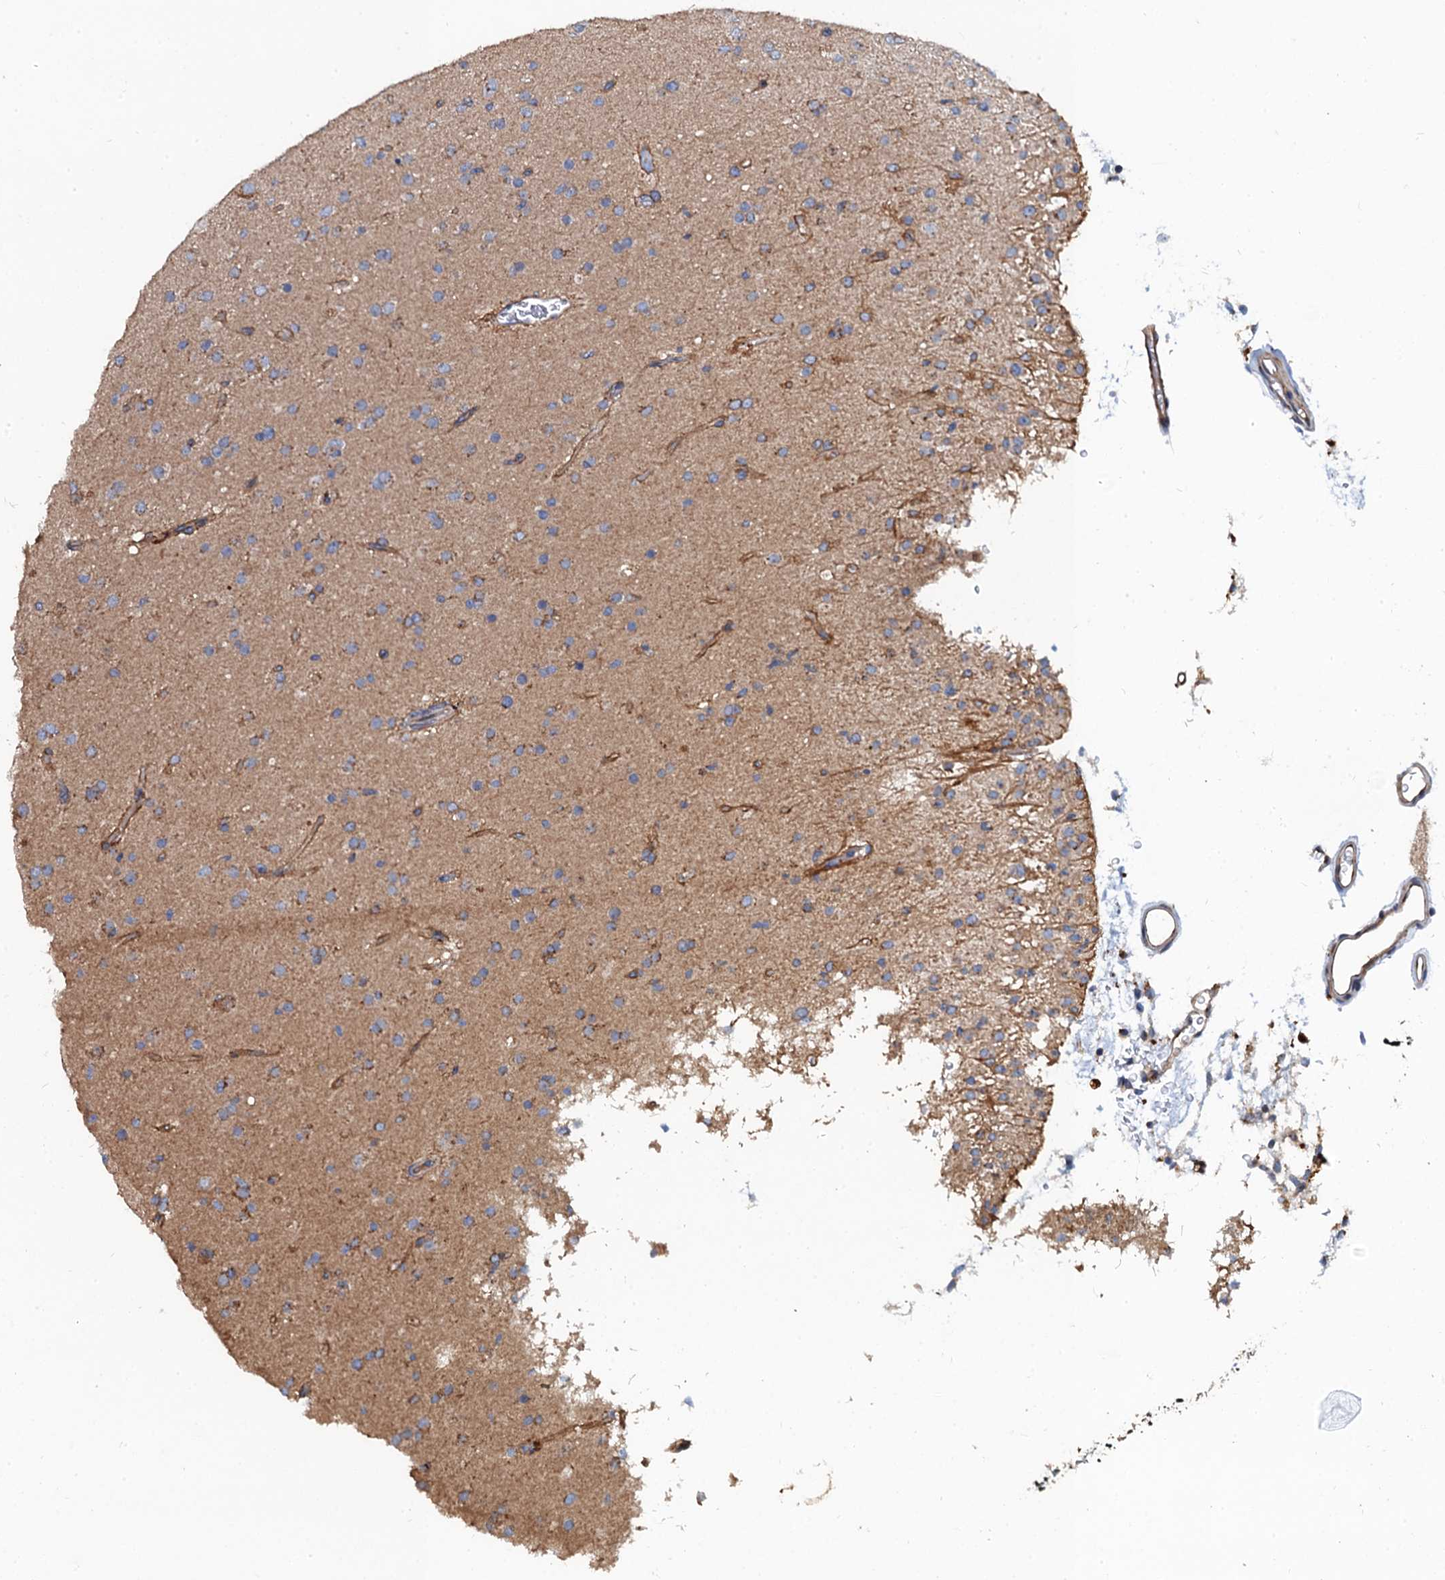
{"staining": {"intensity": "moderate", "quantity": "<25%", "location": "cytoplasmic/membranous"}, "tissue": "glioma", "cell_type": "Tumor cells", "image_type": "cancer", "snomed": [{"axis": "morphology", "description": "Glioma, malignant, Low grade"}, {"axis": "topography", "description": "Brain"}], "caption": "High-magnification brightfield microscopy of glioma stained with DAB (3,3'-diaminobenzidine) (brown) and counterstained with hematoxylin (blue). tumor cells exhibit moderate cytoplasmic/membranous expression is appreciated in about<25% of cells. The staining was performed using DAB, with brown indicating positive protein expression. Nuclei are stained blue with hematoxylin.", "gene": "NGRN", "patient": {"sex": "male", "age": 65}}